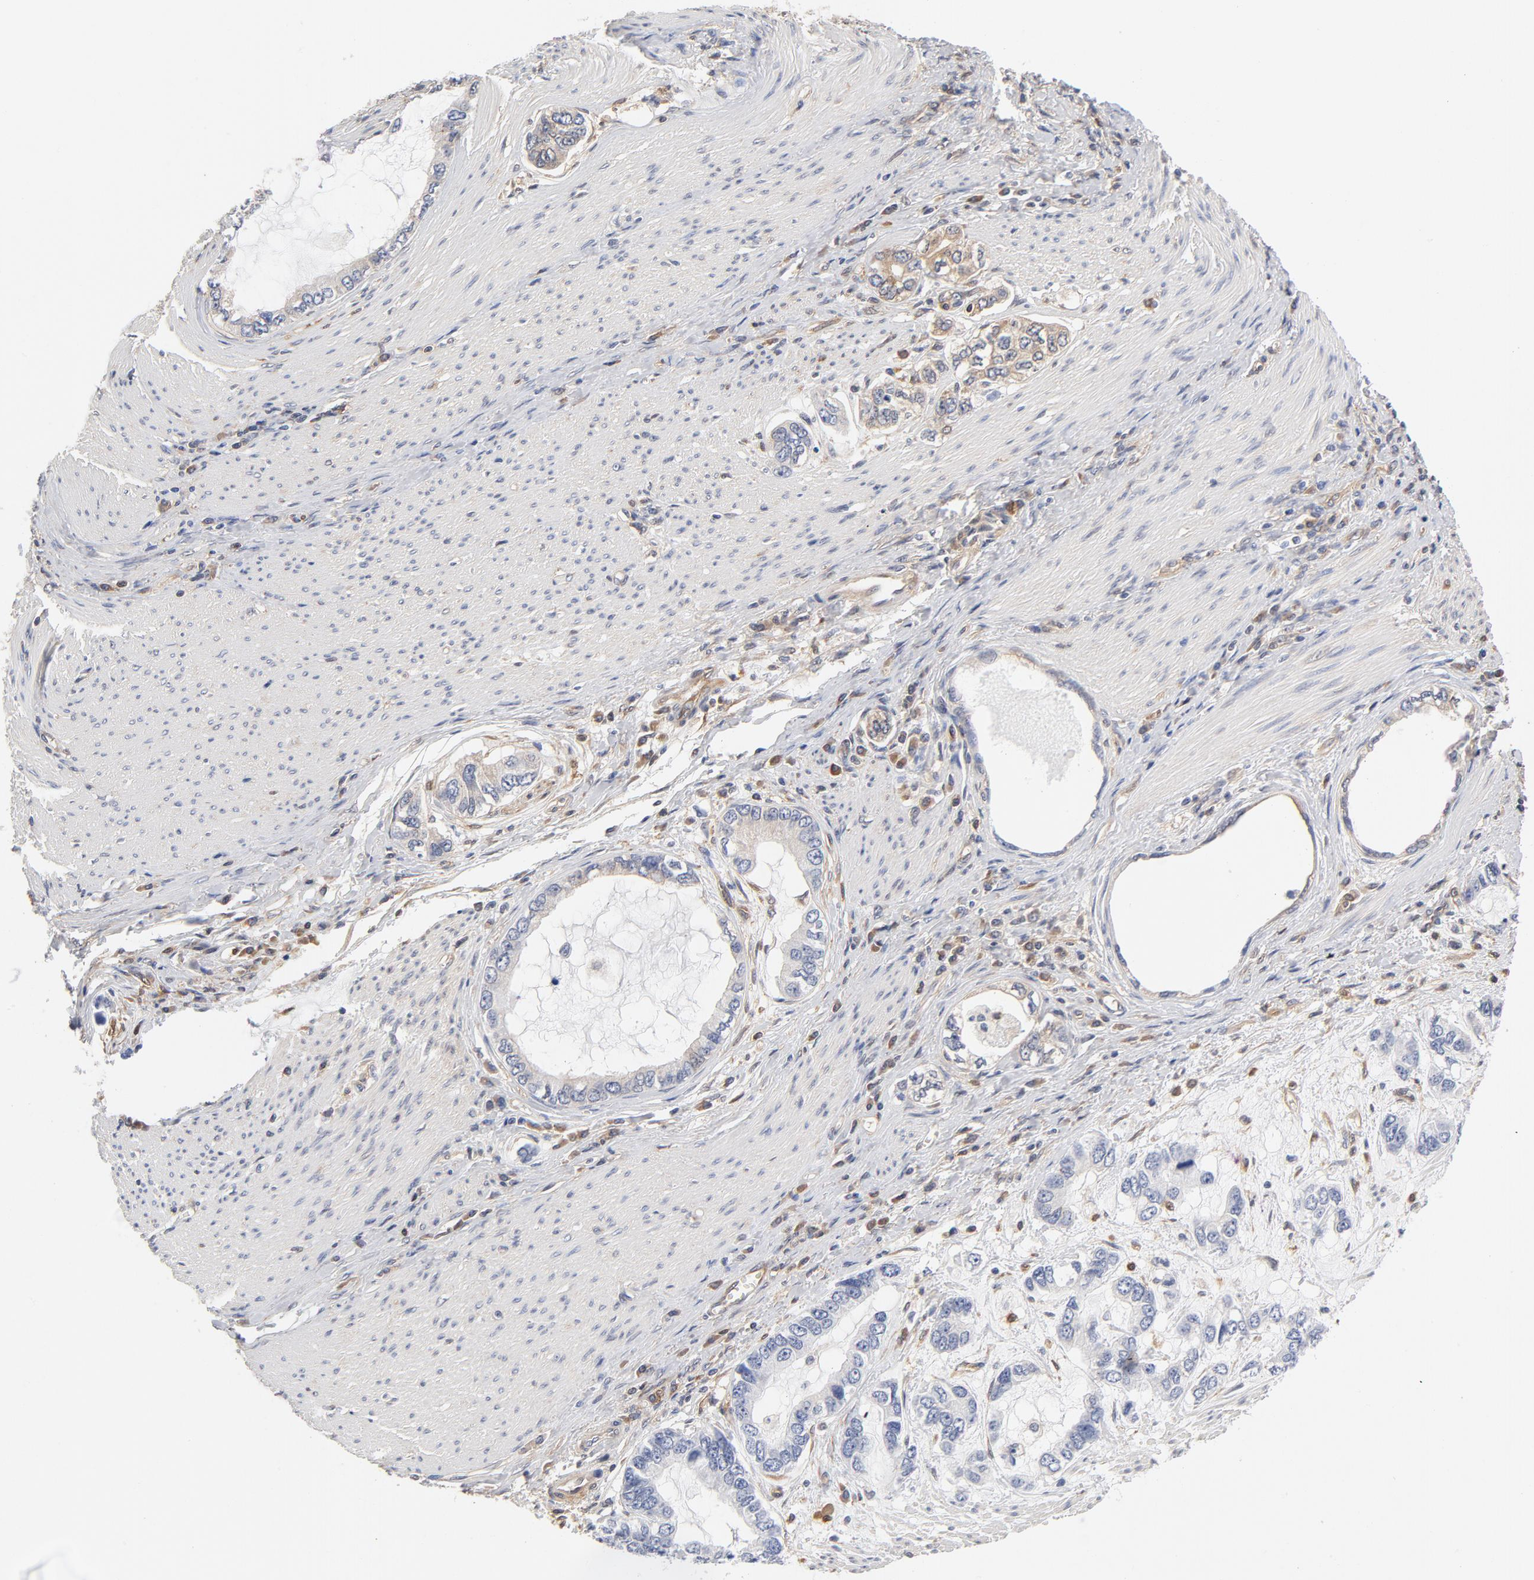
{"staining": {"intensity": "negative", "quantity": "none", "location": "none"}, "tissue": "stomach cancer", "cell_type": "Tumor cells", "image_type": "cancer", "snomed": [{"axis": "morphology", "description": "Adenocarcinoma, NOS"}, {"axis": "topography", "description": "Stomach, lower"}], "caption": "DAB (3,3'-diaminobenzidine) immunohistochemical staining of human stomach cancer (adenocarcinoma) shows no significant expression in tumor cells. (DAB (3,3'-diaminobenzidine) immunohistochemistry (IHC), high magnification).", "gene": "ASMTL", "patient": {"sex": "female", "age": 93}}